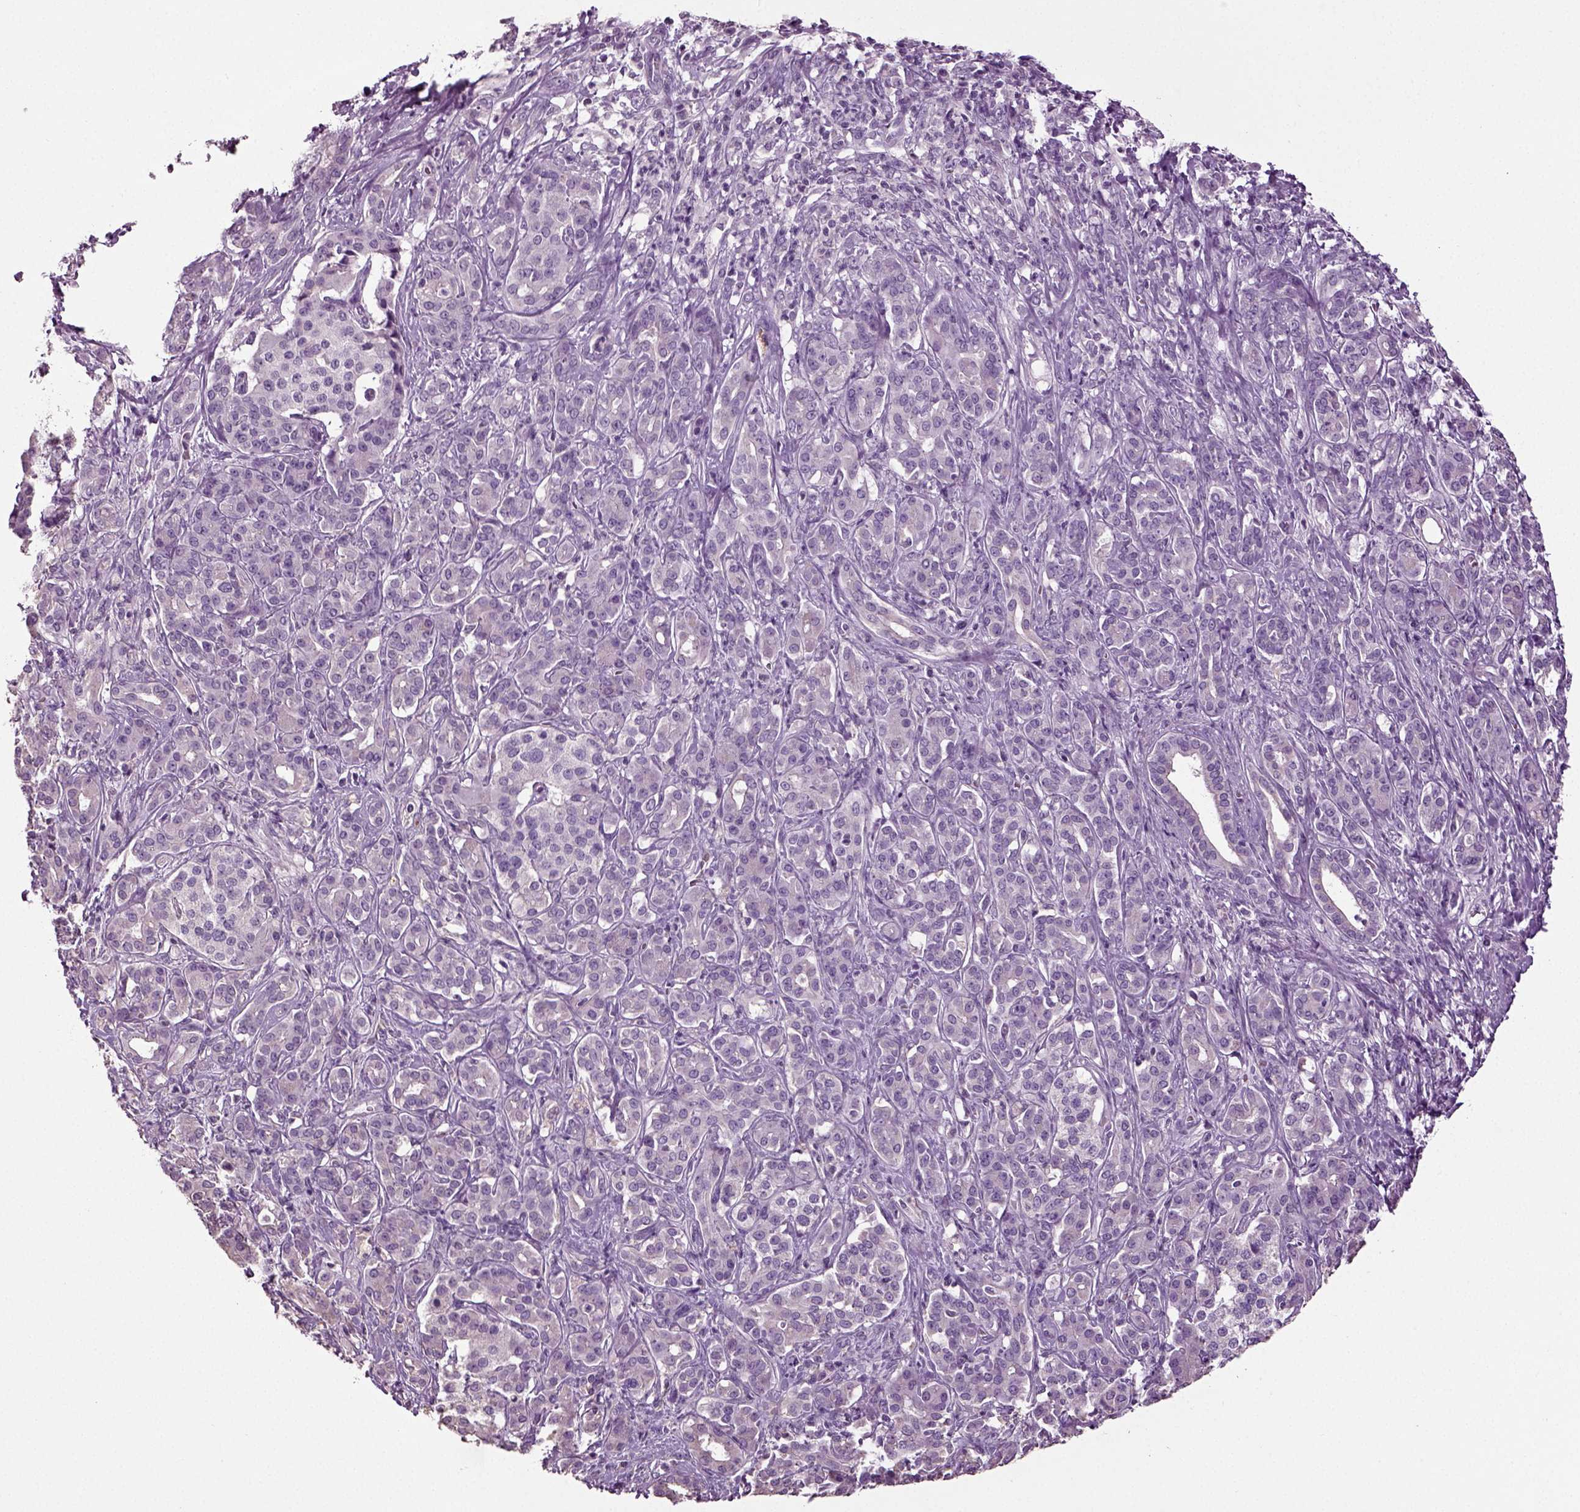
{"staining": {"intensity": "negative", "quantity": "none", "location": "none"}, "tissue": "pancreatic cancer", "cell_type": "Tumor cells", "image_type": "cancer", "snomed": [{"axis": "morphology", "description": "Normal tissue, NOS"}, {"axis": "morphology", "description": "Inflammation, NOS"}, {"axis": "morphology", "description": "Adenocarcinoma, NOS"}, {"axis": "topography", "description": "Pancreas"}], "caption": "A high-resolution histopathology image shows IHC staining of pancreatic cancer, which exhibits no significant staining in tumor cells. The staining was performed using DAB to visualize the protein expression in brown, while the nuclei were stained in blue with hematoxylin (Magnification: 20x).", "gene": "DEFB118", "patient": {"sex": "male", "age": 57}}